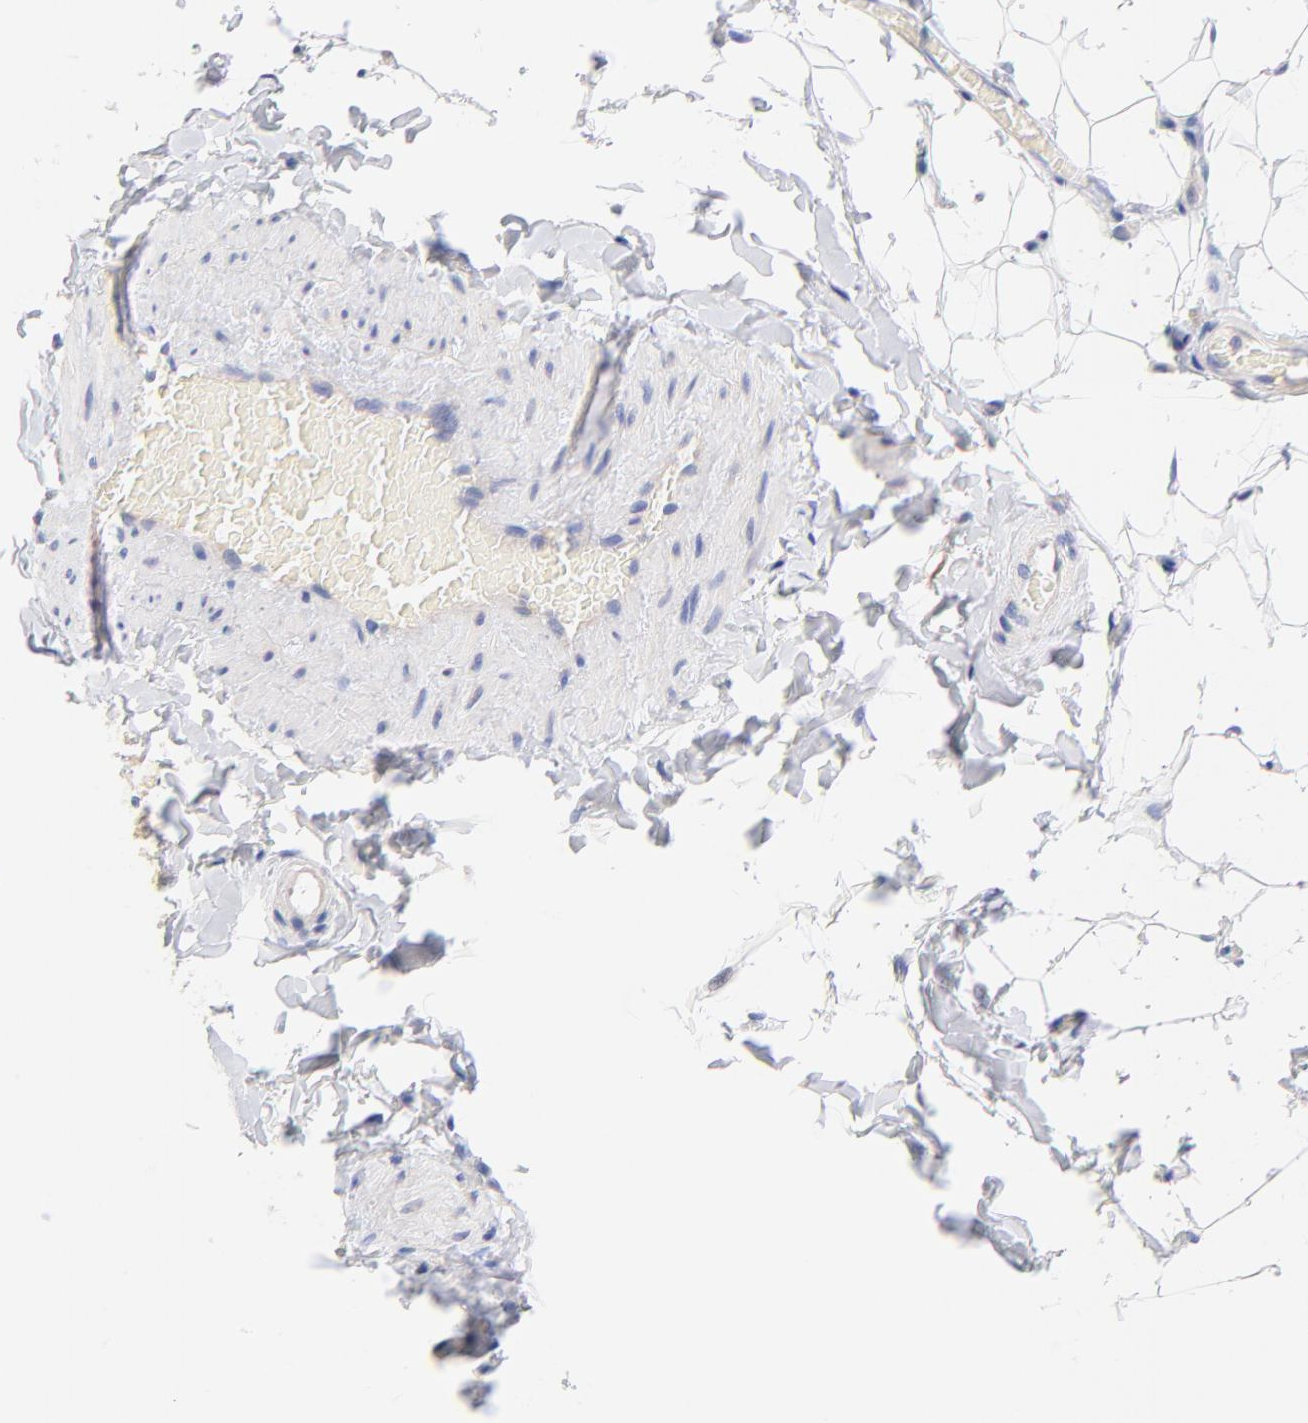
{"staining": {"intensity": "negative", "quantity": "none", "location": "none"}, "tissue": "adipose tissue", "cell_type": "Adipocytes", "image_type": "normal", "snomed": [{"axis": "morphology", "description": "Normal tissue, NOS"}, {"axis": "topography", "description": "Soft tissue"}], "caption": "High power microscopy histopathology image of an IHC image of benign adipose tissue, revealing no significant expression in adipocytes.", "gene": "TNFRSF13C", "patient": {"sex": "male", "age": 26}}